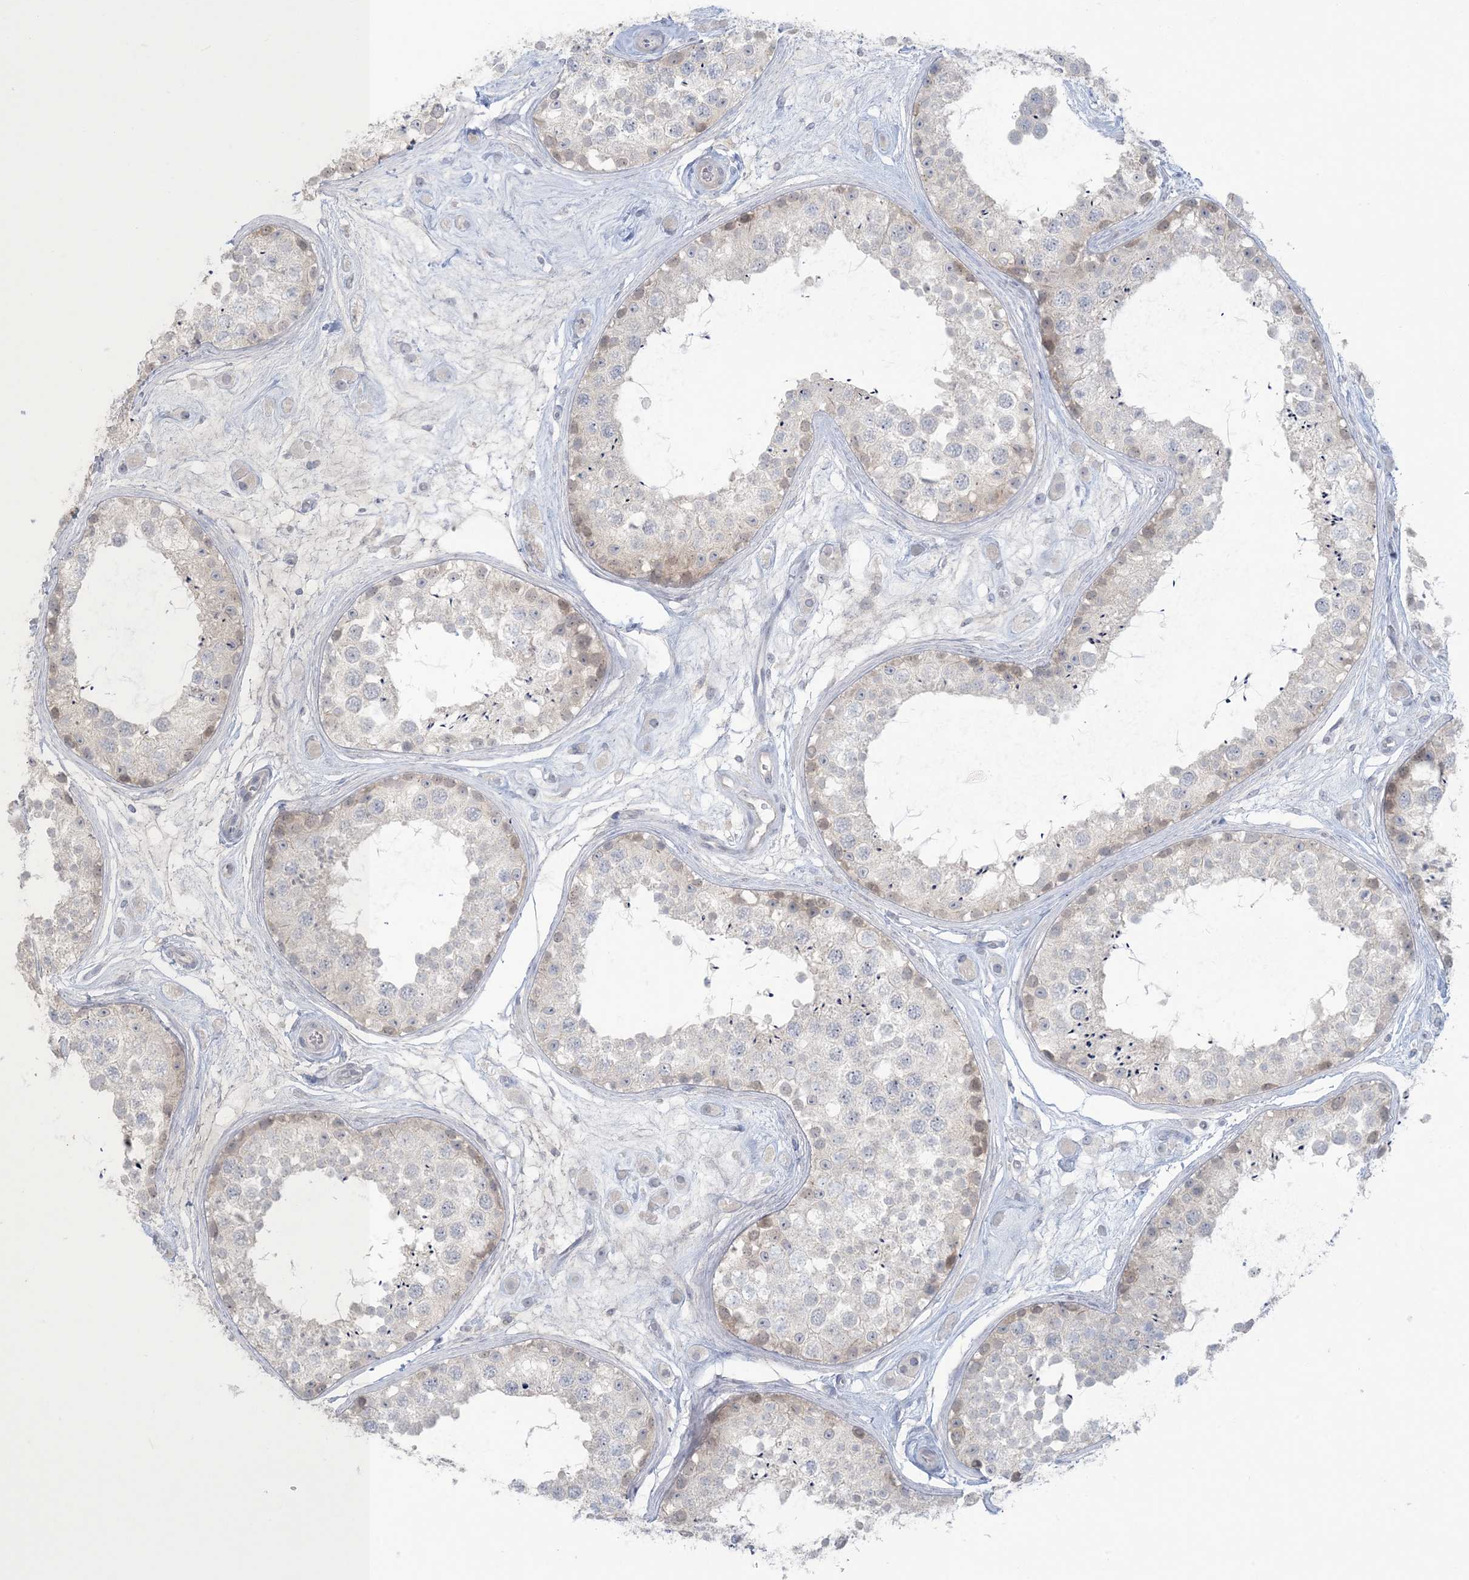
{"staining": {"intensity": "weak", "quantity": "<25%", "location": "cytoplasmic/membranous"}, "tissue": "testis", "cell_type": "Cells in seminiferous ducts", "image_type": "normal", "snomed": [{"axis": "morphology", "description": "Normal tissue, NOS"}, {"axis": "topography", "description": "Testis"}], "caption": "Benign testis was stained to show a protein in brown. There is no significant positivity in cells in seminiferous ducts. (DAB (3,3'-diaminobenzidine) IHC visualized using brightfield microscopy, high magnification).", "gene": "NRBP2", "patient": {"sex": "male", "age": 25}}